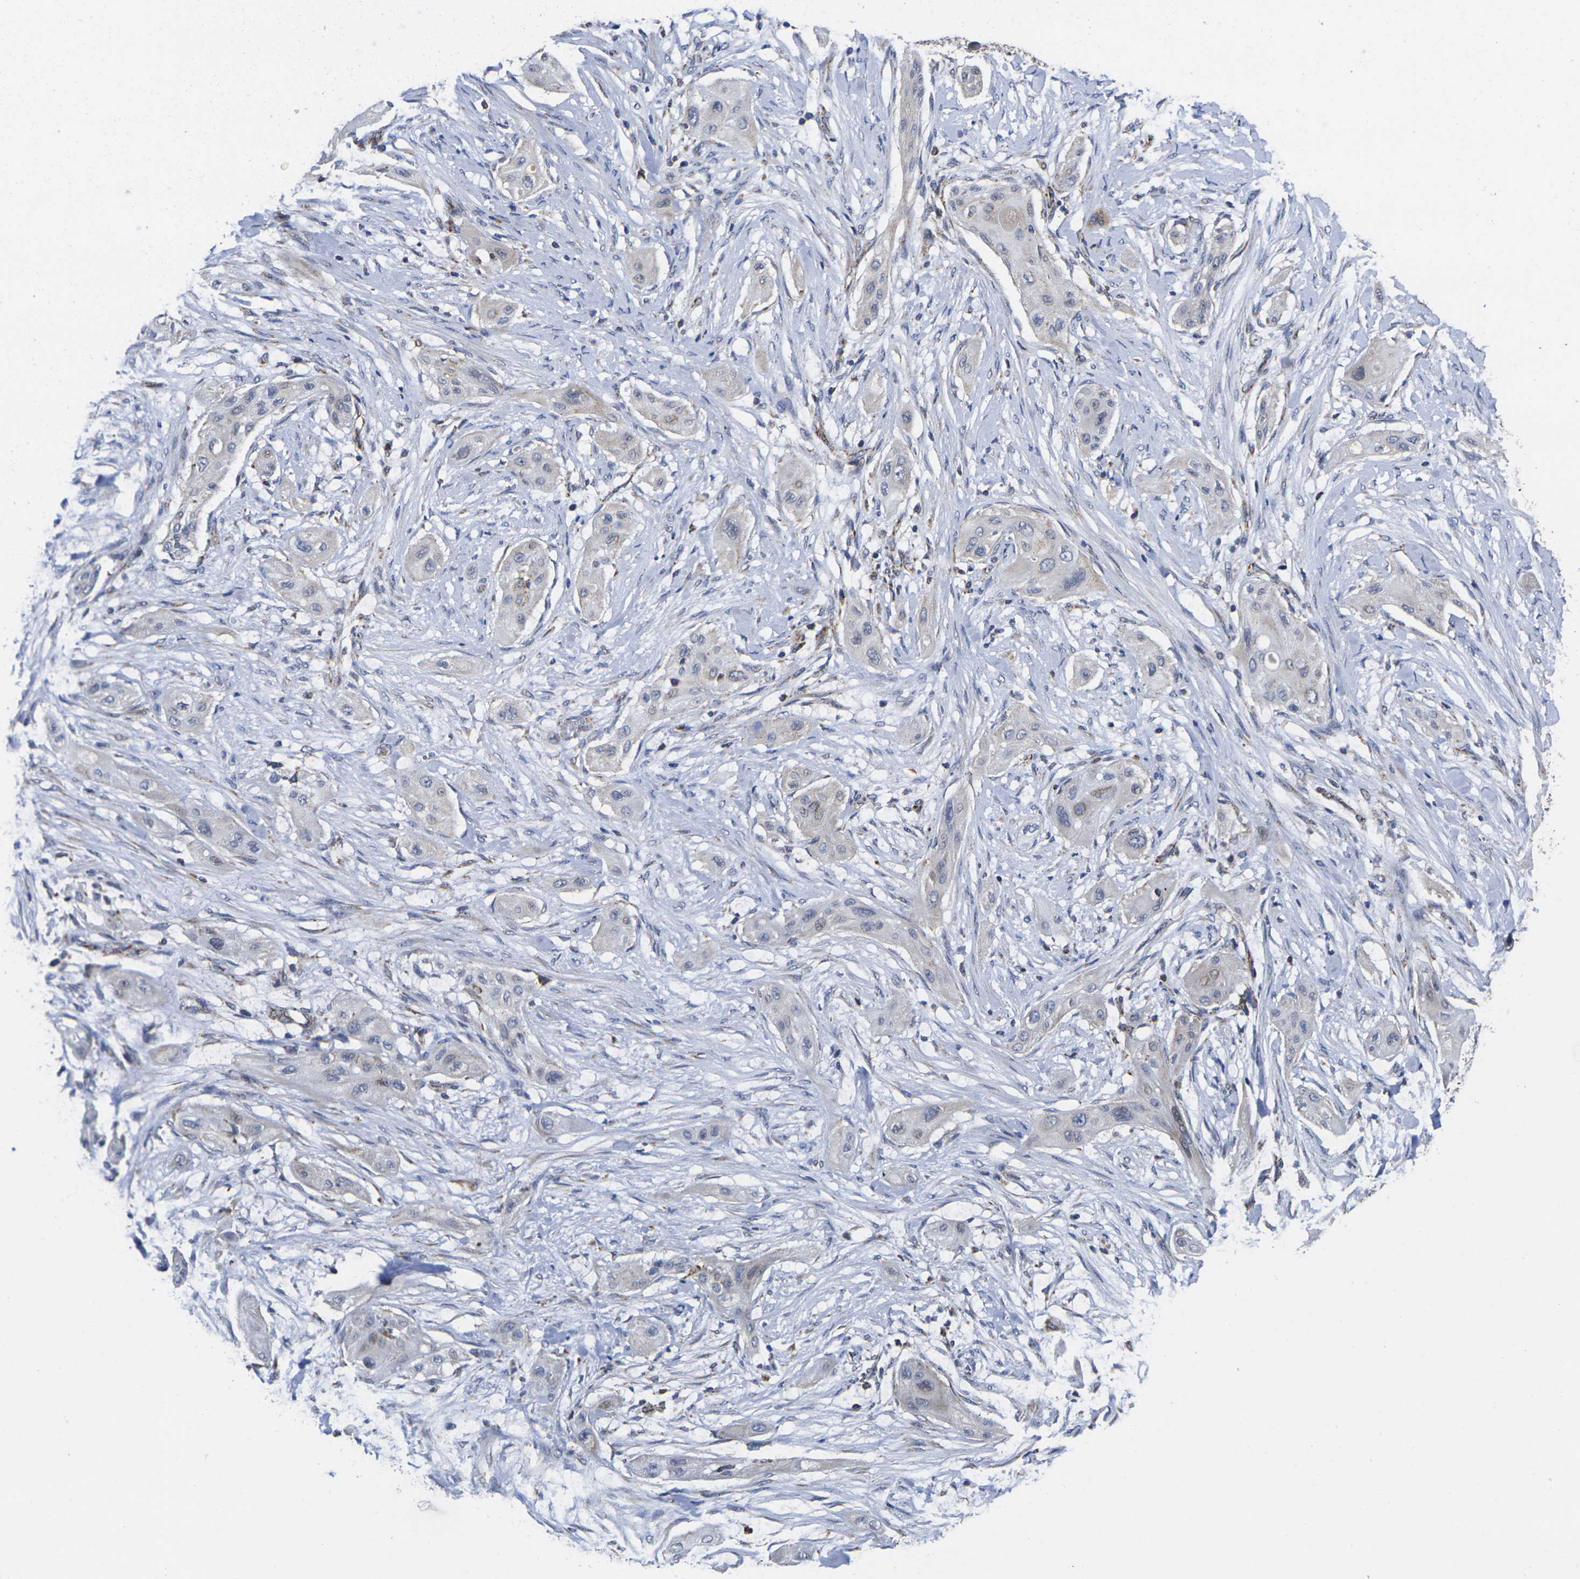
{"staining": {"intensity": "negative", "quantity": "none", "location": "none"}, "tissue": "lung cancer", "cell_type": "Tumor cells", "image_type": "cancer", "snomed": [{"axis": "morphology", "description": "Squamous cell carcinoma, NOS"}, {"axis": "topography", "description": "Lung"}], "caption": "This is an IHC micrograph of squamous cell carcinoma (lung). There is no positivity in tumor cells.", "gene": "P2RY11", "patient": {"sex": "female", "age": 47}}